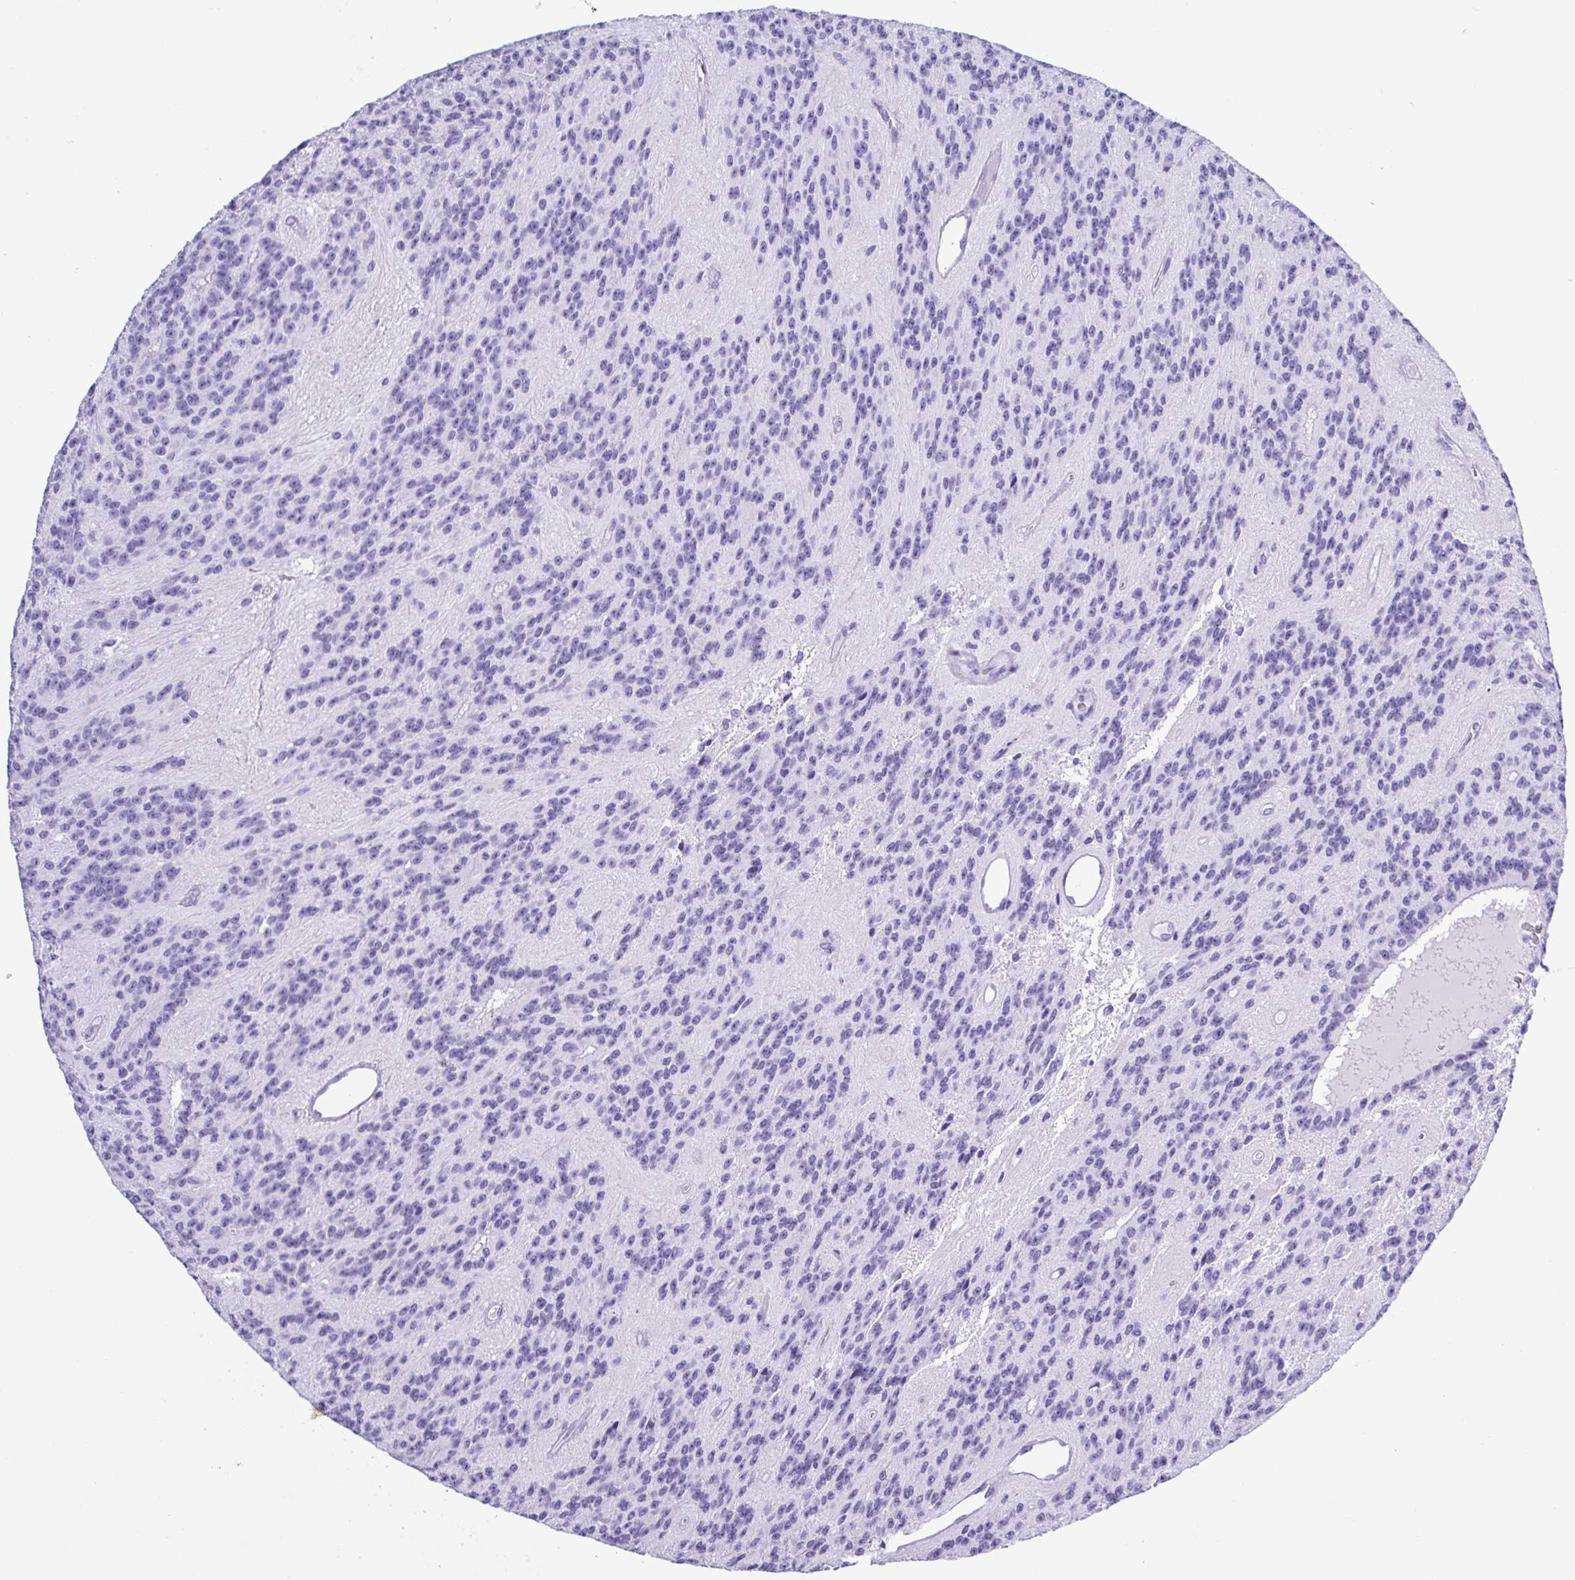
{"staining": {"intensity": "negative", "quantity": "none", "location": "none"}, "tissue": "glioma", "cell_type": "Tumor cells", "image_type": "cancer", "snomed": [{"axis": "morphology", "description": "Glioma, malignant, Low grade"}, {"axis": "topography", "description": "Brain"}], "caption": "Immunohistochemical staining of human glioma reveals no significant staining in tumor cells. (Immunohistochemistry, brightfield microscopy, high magnification).", "gene": "SYT1", "patient": {"sex": "male", "age": 31}}